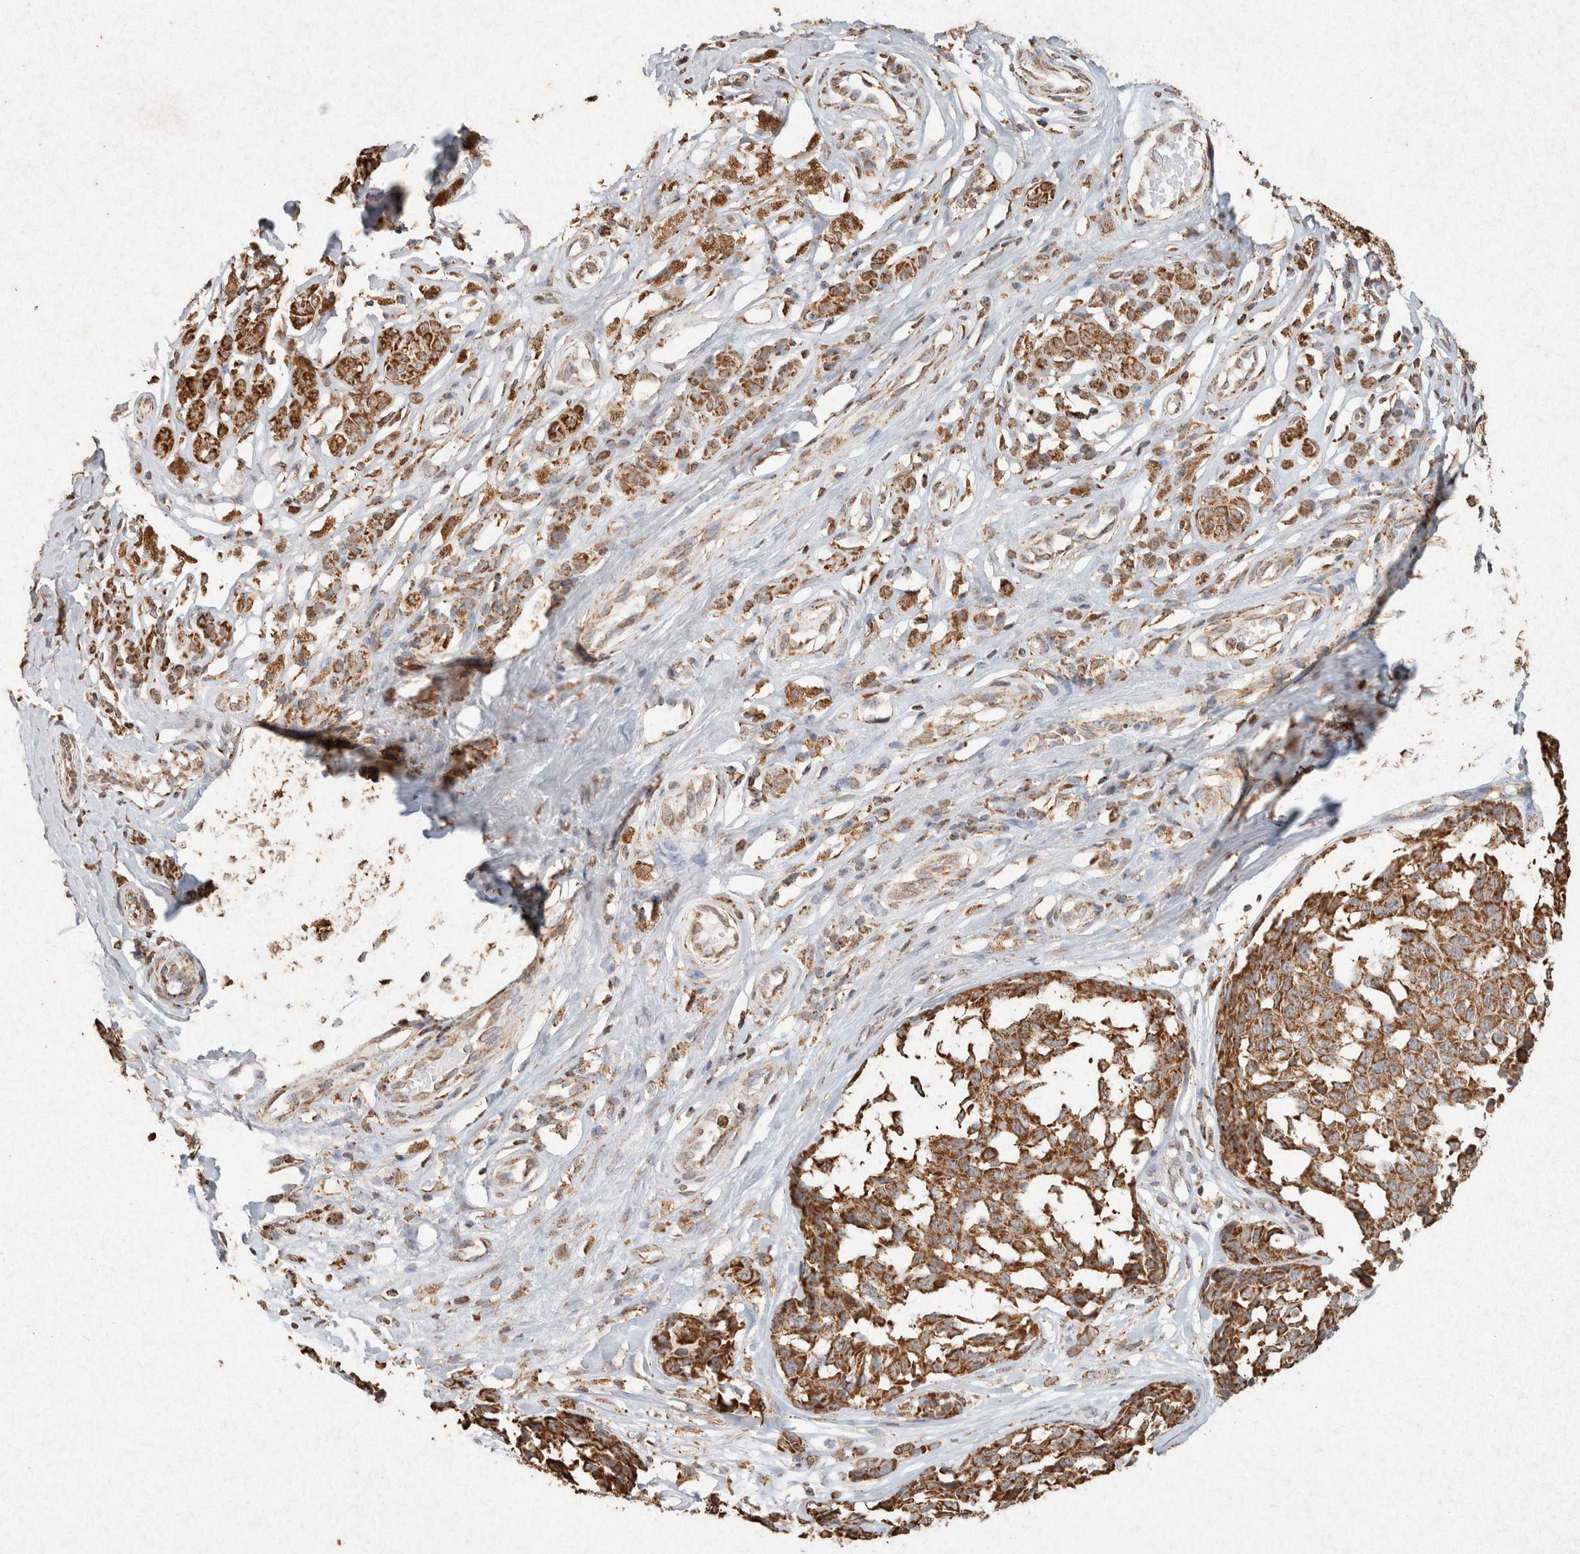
{"staining": {"intensity": "strong", "quantity": ">75%", "location": "cytoplasmic/membranous"}, "tissue": "melanoma", "cell_type": "Tumor cells", "image_type": "cancer", "snomed": [{"axis": "morphology", "description": "Malignant melanoma, NOS"}, {"axis": "topography", "description": "Skin"}], "caption": "Immunohistochemistry (DAB (3,3'-diaminobenzidine)) staining of malignant melanoma displays strong cytoplasmic/membranous protein staining in about >75% of tumor cells.", "gene": "SDC2", "patient": {"sex": "female", "age": 64}}